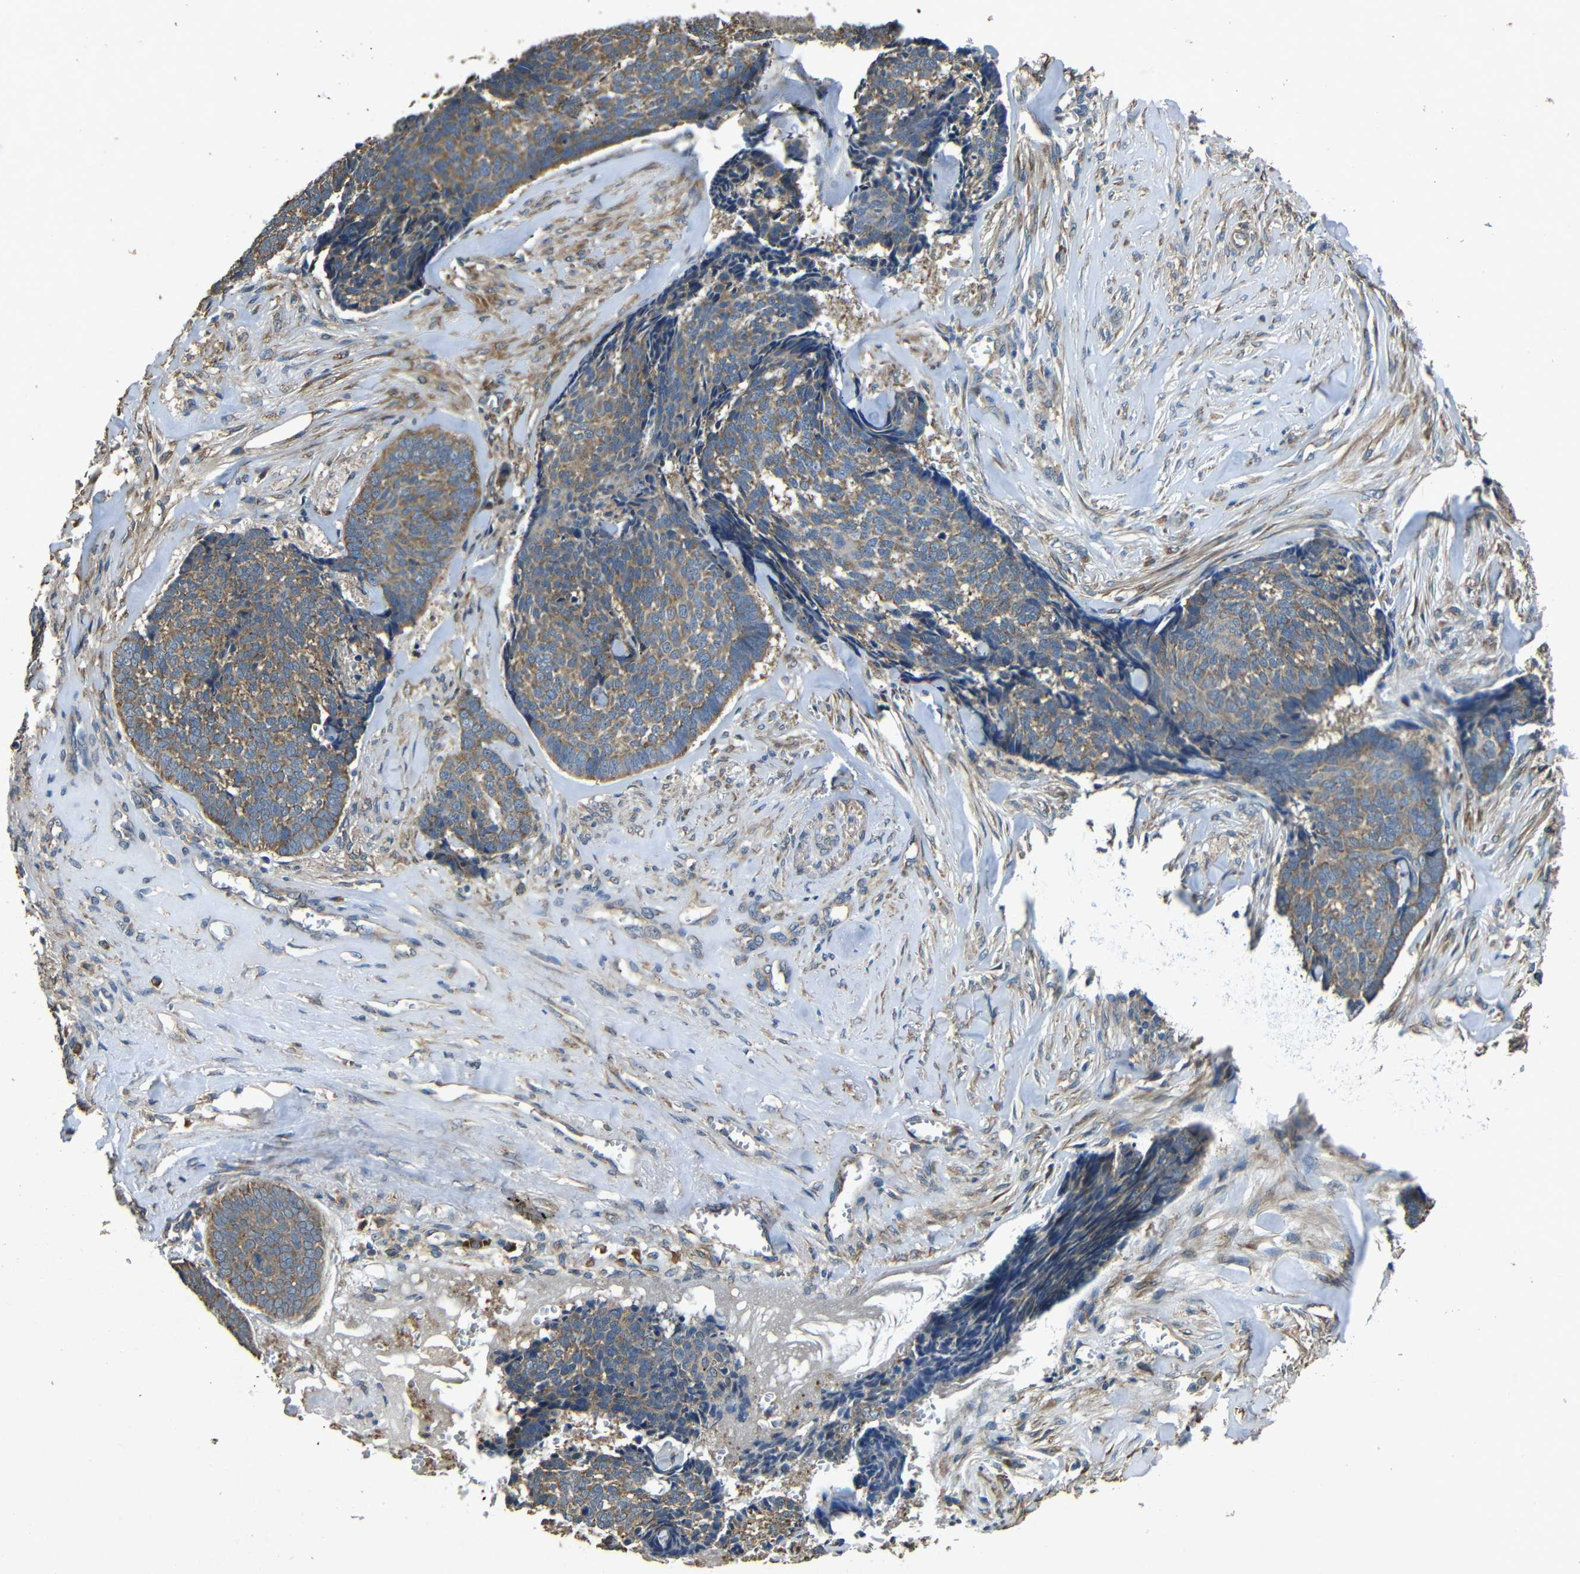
{"staining": {"intensity": "moderate", "quantity": "25%-75%", "location": "cytoplasmic/membranous"}, "tissue": "skin cancer", "cell_type": "Tumor cells", "image_type": "cancer", "snomed": [{"axis": "morphology", "description": "Basal cell carcinoma"}, {"axis": "topography", "description": "Skin"}], "caption": "Skin cancer (basal cell carcinoma) stained with a brown dye reveals moderate cytoplasmic/membranous positive expression in about 25%-75% of tumor cells.", "gene": "BNIP3", "patient": {"sex": "male", "age": 84}}